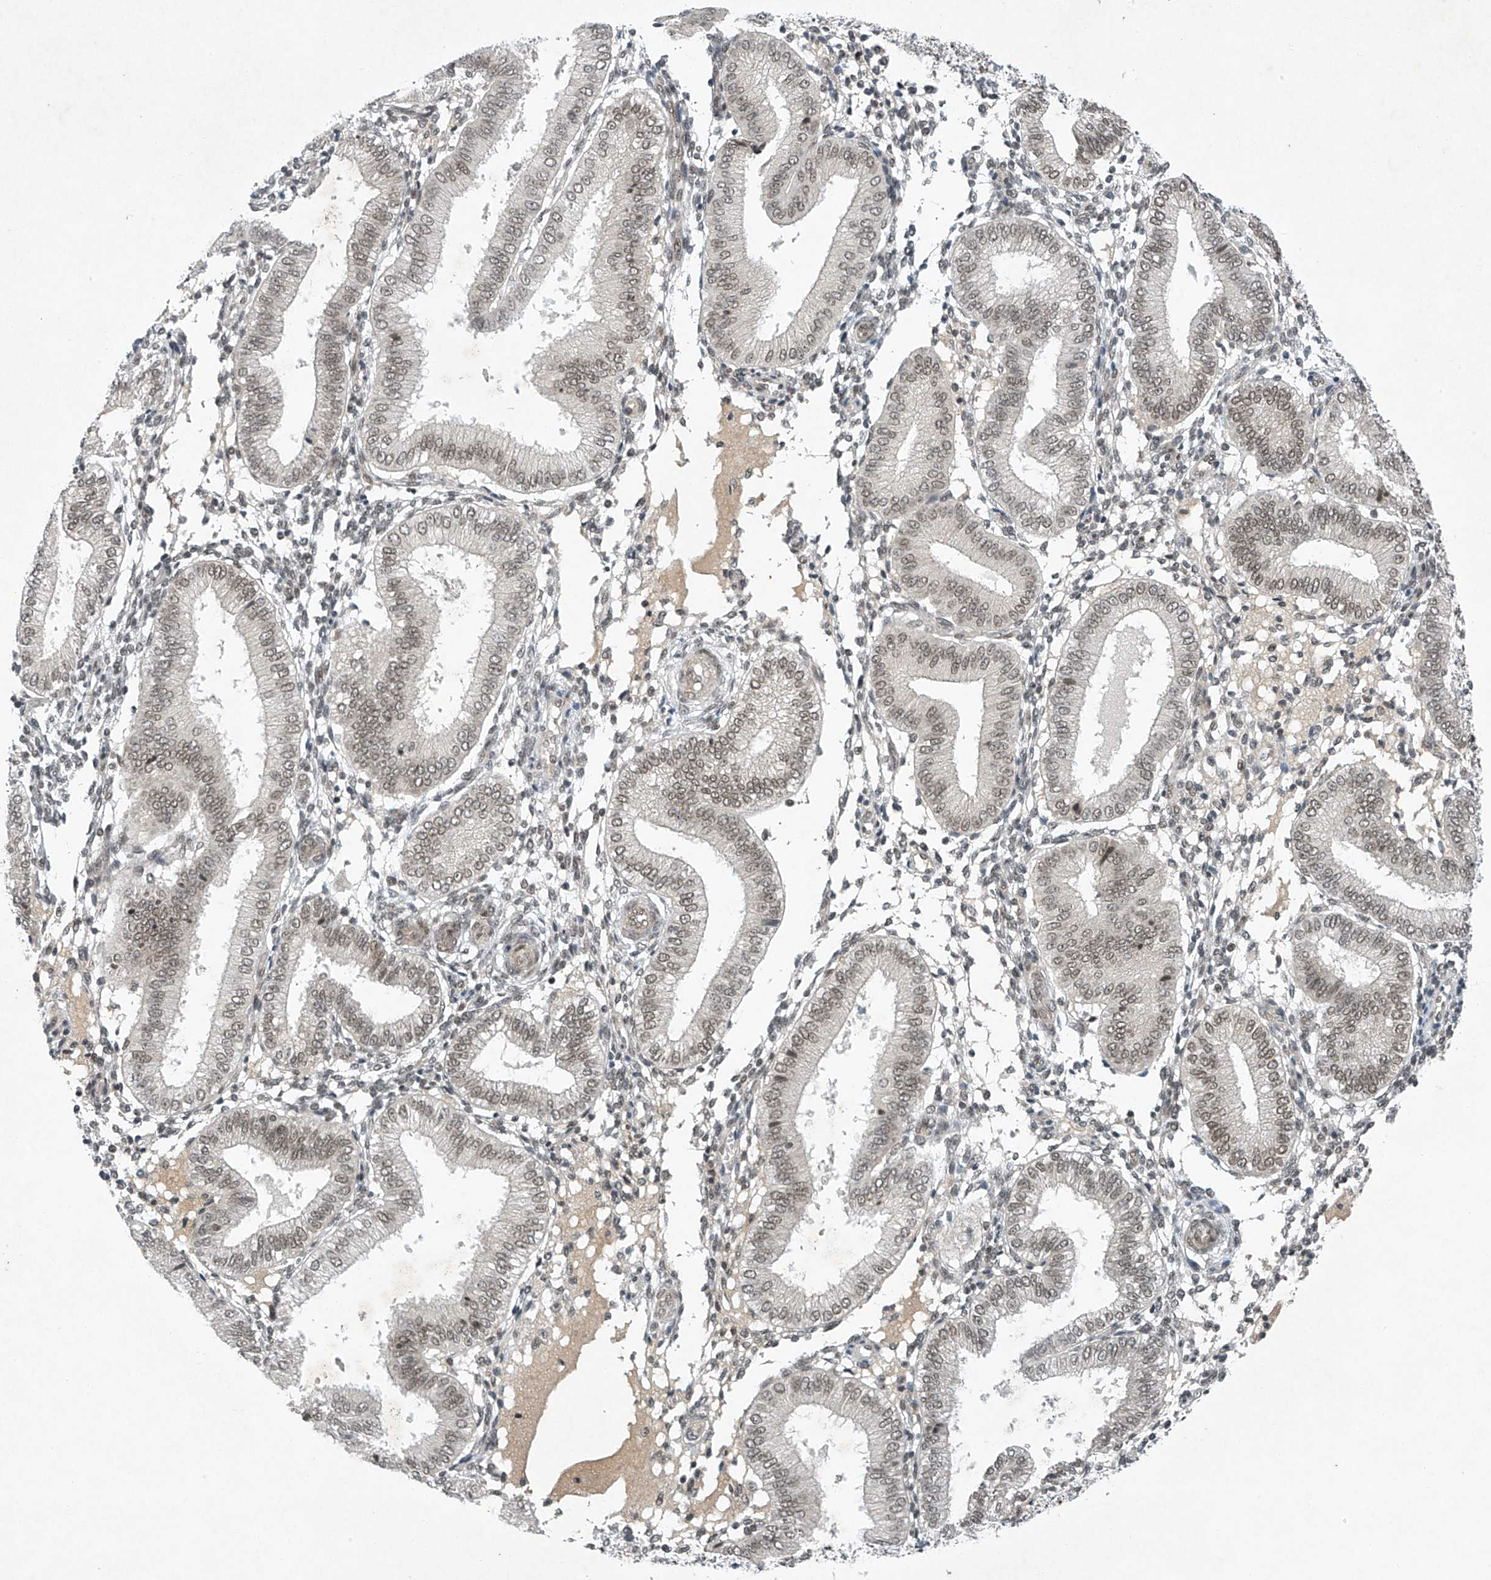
{"staining": {"intensity": "weak", "quantity": "<25%", "location": "nuclear"}, "tissue": "endometrium", "cell_type": "Cells in endometrial stroma", "image_type": "normal", "snomed": [{"axis": "morphology", "description": "Normal tissue, NOS"}, {"axis": "topography", "description": "Endometrium"}], "caption": "This is an immunohistochemistry histopathology image of unremarkable endometrium. There is no expression in cells in endometrial stroma.", "gene": "TAF8", "patient": {"sex": "female", "age": 39}}